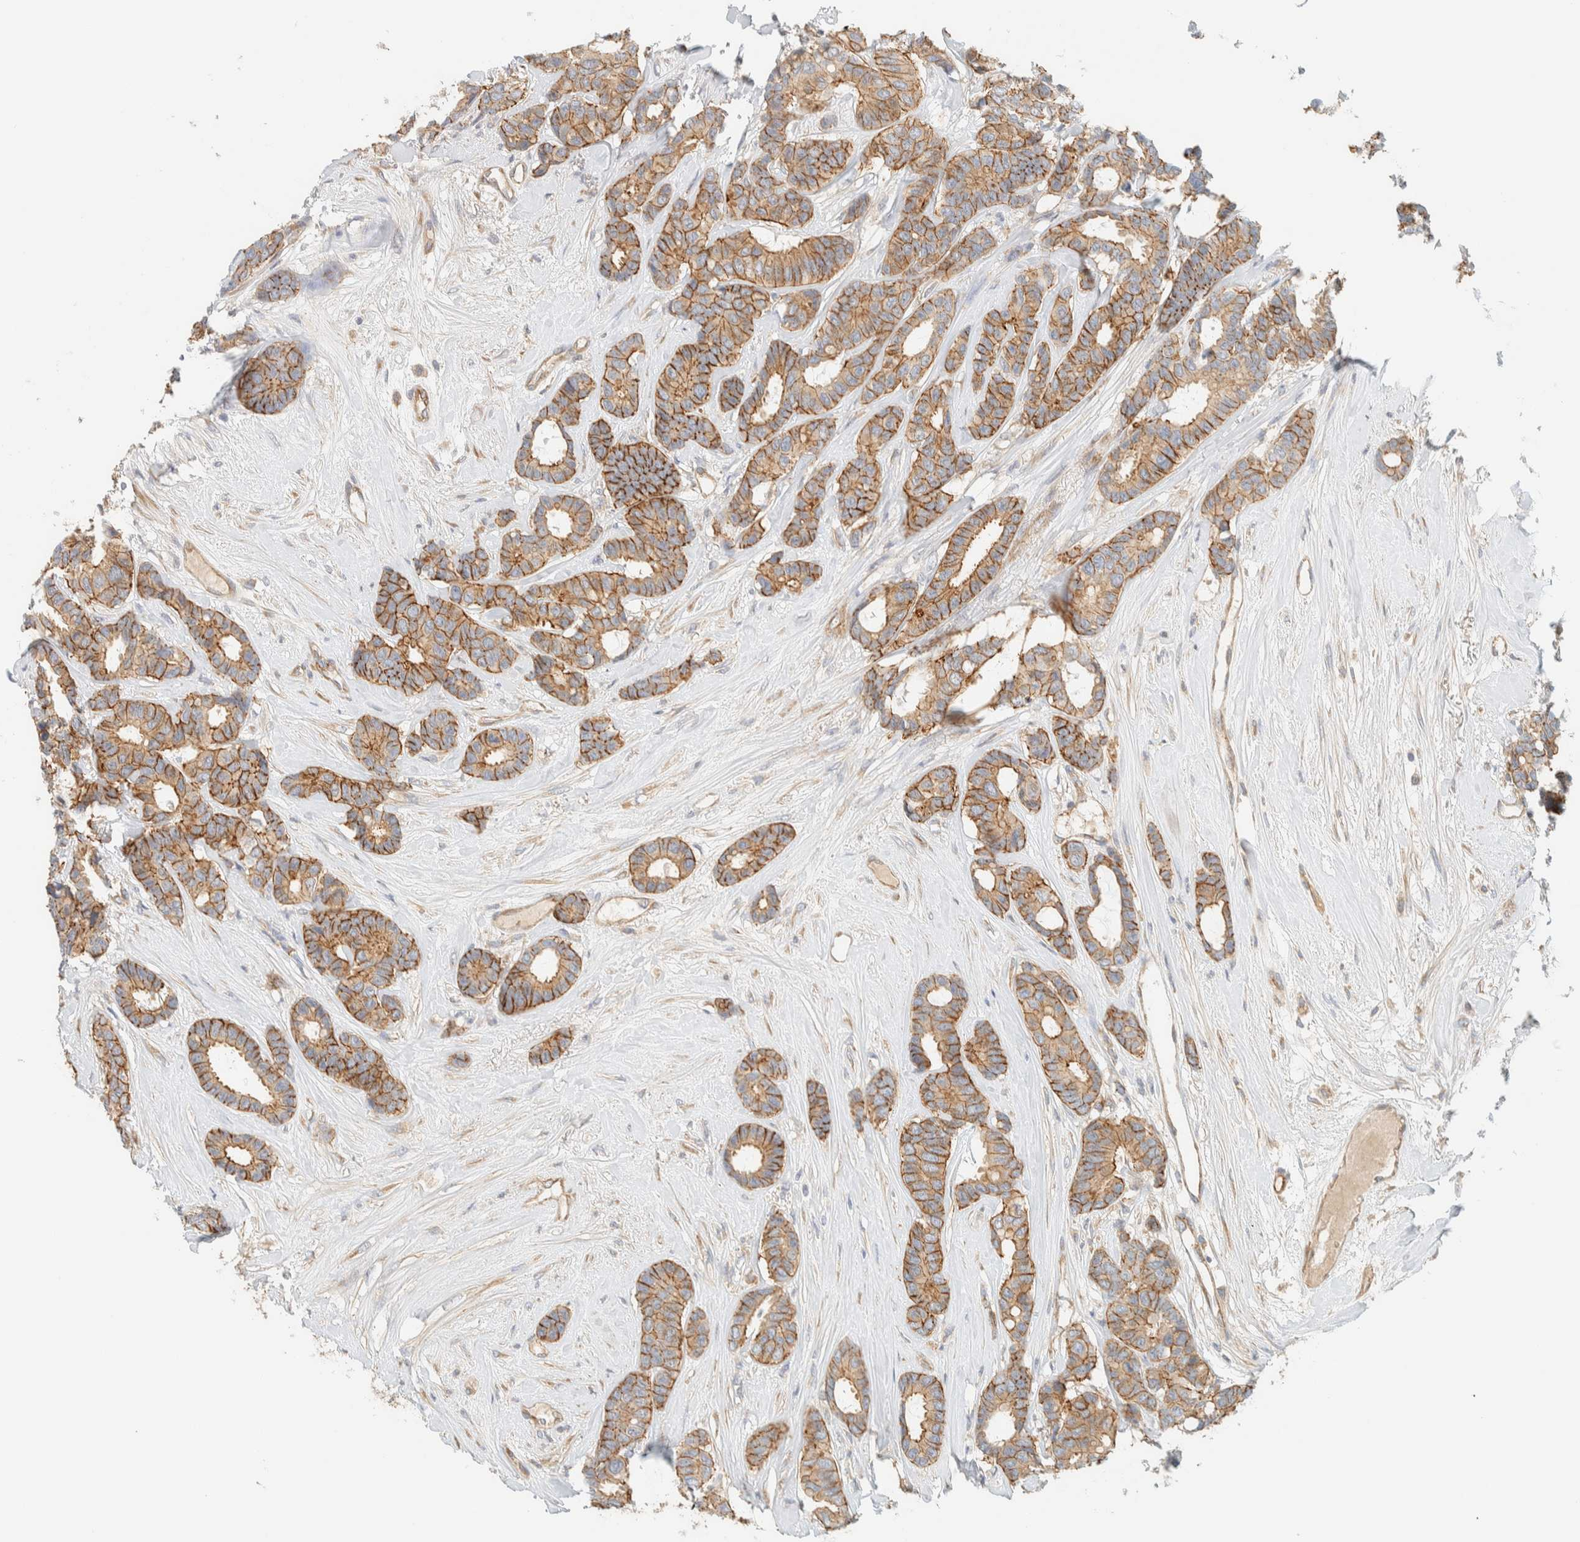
{"staining": {"intensity": "moderate", "quantity": ">75%", "location": "cytoplasmic/membranous"}, "tissue": "breast cancer", "cell_type": "Tumor cells", "image_type": "cancer", "snomed": [{"axis": "morphology", "description": "Duct carcinoma"}, {"axis": "topography", "description": "Breast"}], "caption": "This histopathology image exhibits breast cancer (invasive ductal carcinoma) stained with IHC to label a protein in brown. The cytoplasmic/membranous of tumor cells show moderate positivity for the protein. Nuclei are counter-stained blue.", "gene": "LIMA1", "patient": {"sex": "female", "age": 87}}